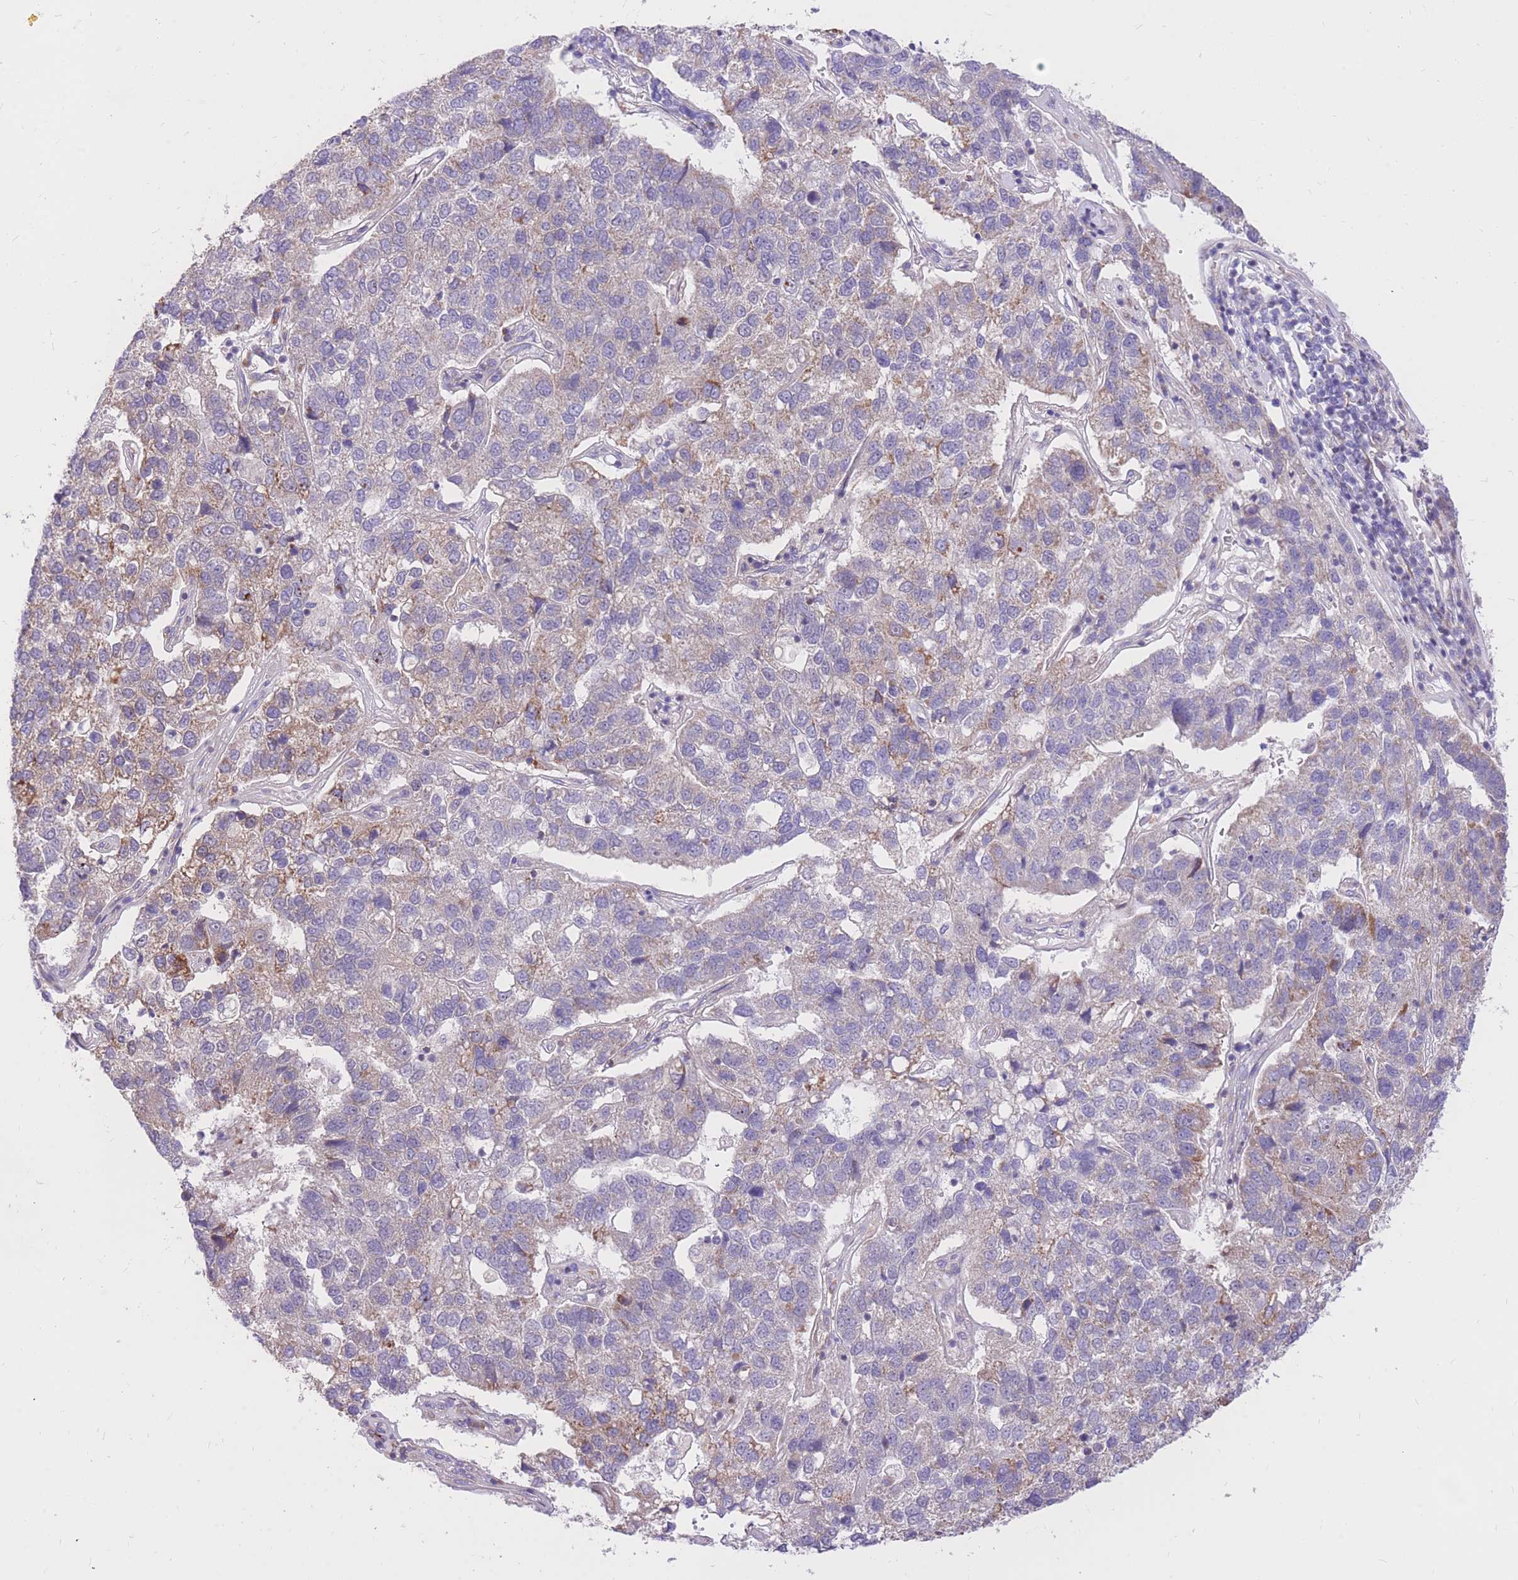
{"staining": {"intensity": "weak", "quantity": "<25%", "location": "cytoplasmic/membranous"}, "tissue": "pancreatic cancer", "cell_type": "Tumor cells", "image_type": "cancer", "snomed": [{"axis": "morphology", "description": "Adenocarcinoma, NOS"}, {"axis": "topography", "description": "Pancreas"}], "caption": "Human pancreatic adenocarcinoma stained for a protein using immunohistochemistry (IHC) exhibits no positivity in tumor cells.", "gene": "TOPAZ1", "patient": {"sex": "female", "age": 61}}